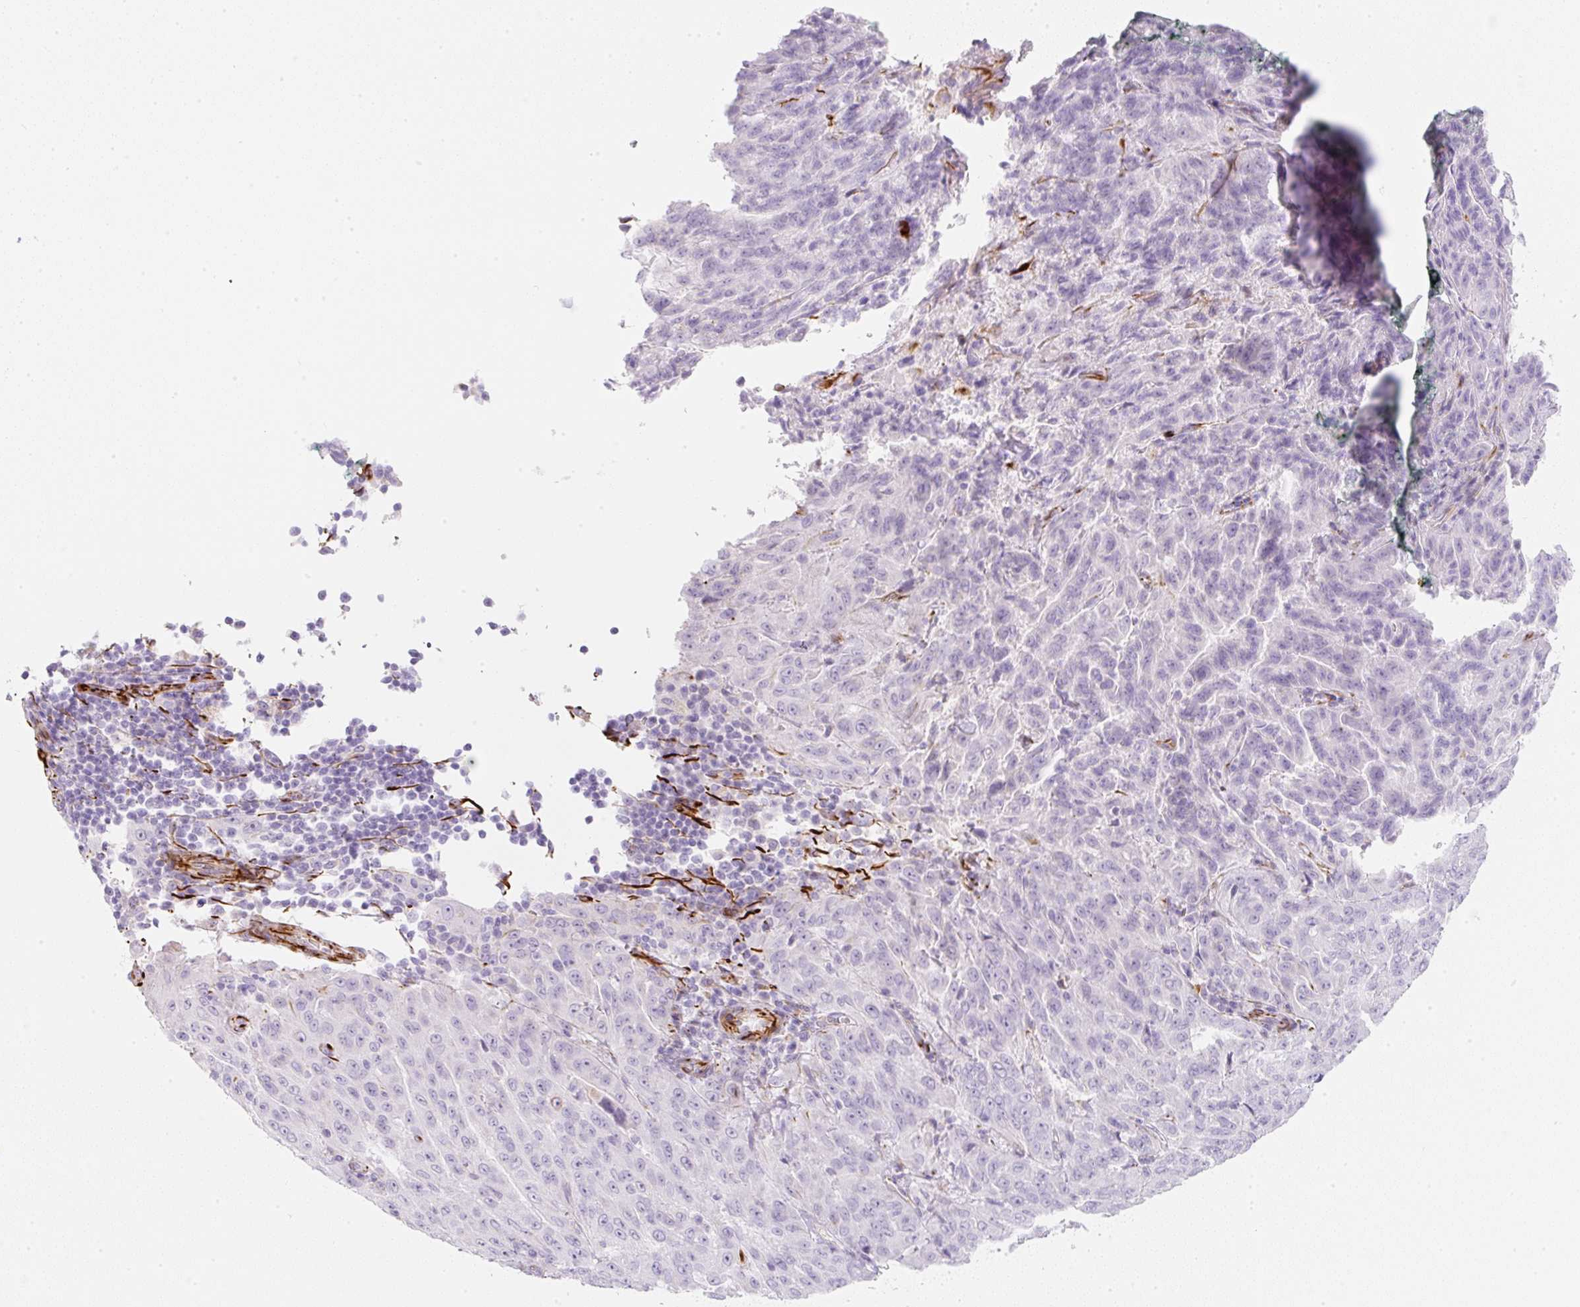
{"staining": {"intensity": "negative", "quantity": "none", "location": "none"}, "tissue": "pancreatic cancer", "cell_type": "Tumor cells", "image_type": "cancer", "snomed": [{"axis": "morphology", "description": "Adenocarcinoma, NOS"}, {"axis": "topography", "description": "Pancreas"}], "caption": "The photomicrograph displays no staining of tumor cells in pancreatic adenocarcinoma.", "gene": "ZNF689", "patient": {"sex": "male", "age": 63}}